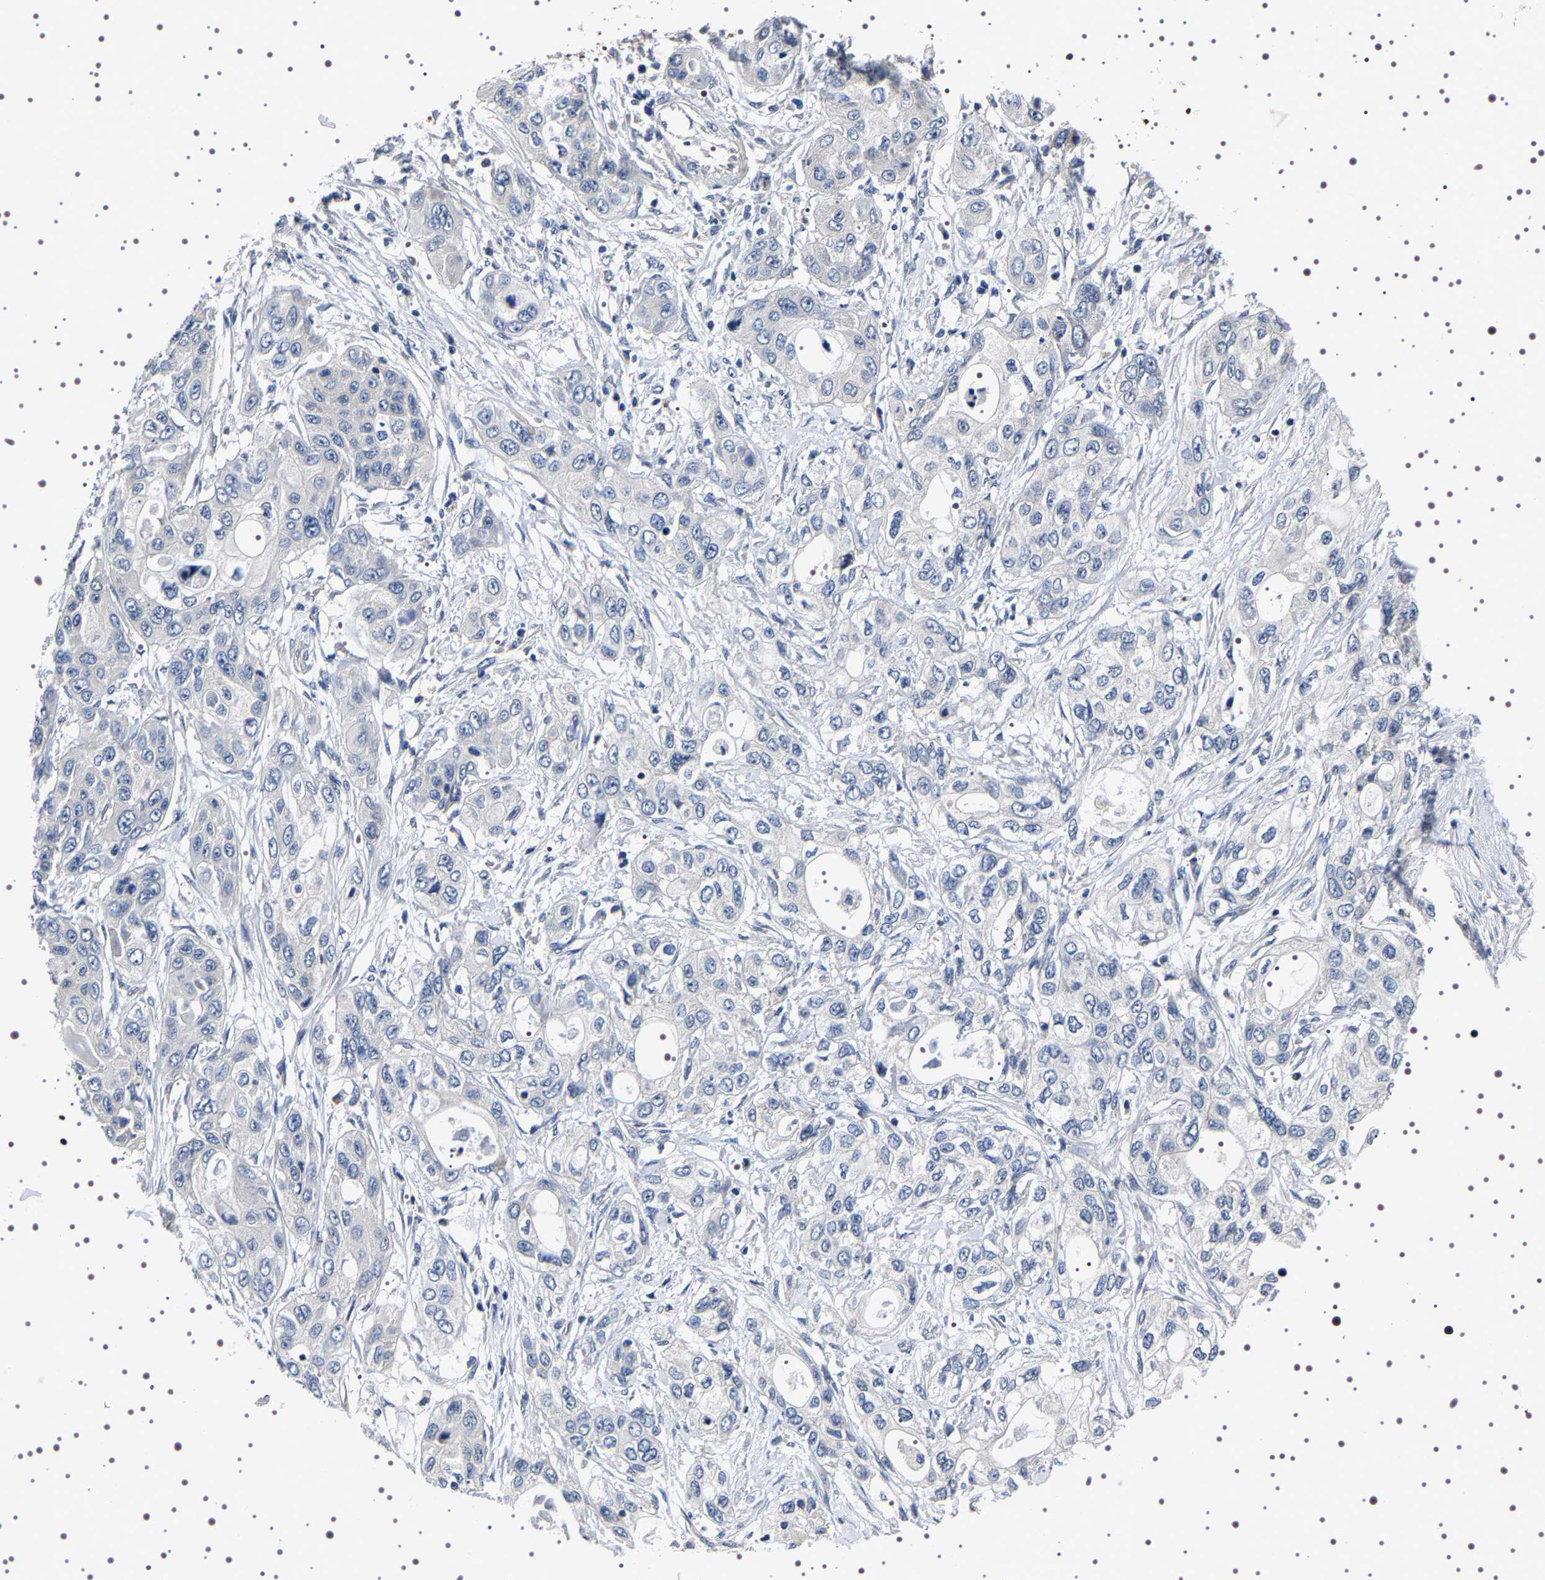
{"staining": {"intensity": "negative", "quantity": "none", "location": "none"}, "tissue": "pancreatic cancer", "cell_type": "Tumor cells", "image_type": "cancer", "snomed": [{"axis": "morphology", "description": "Adenocarcinoma, NOS"}, {"axis": "topography", "description": "Pancreas"}], "caption": "Pancreatic cancer was stained to show a protein in brown. There is no significant positivity in tumor cells.", "gene": "TARBP1", "patient": {"sex": "female", "age": 70}}